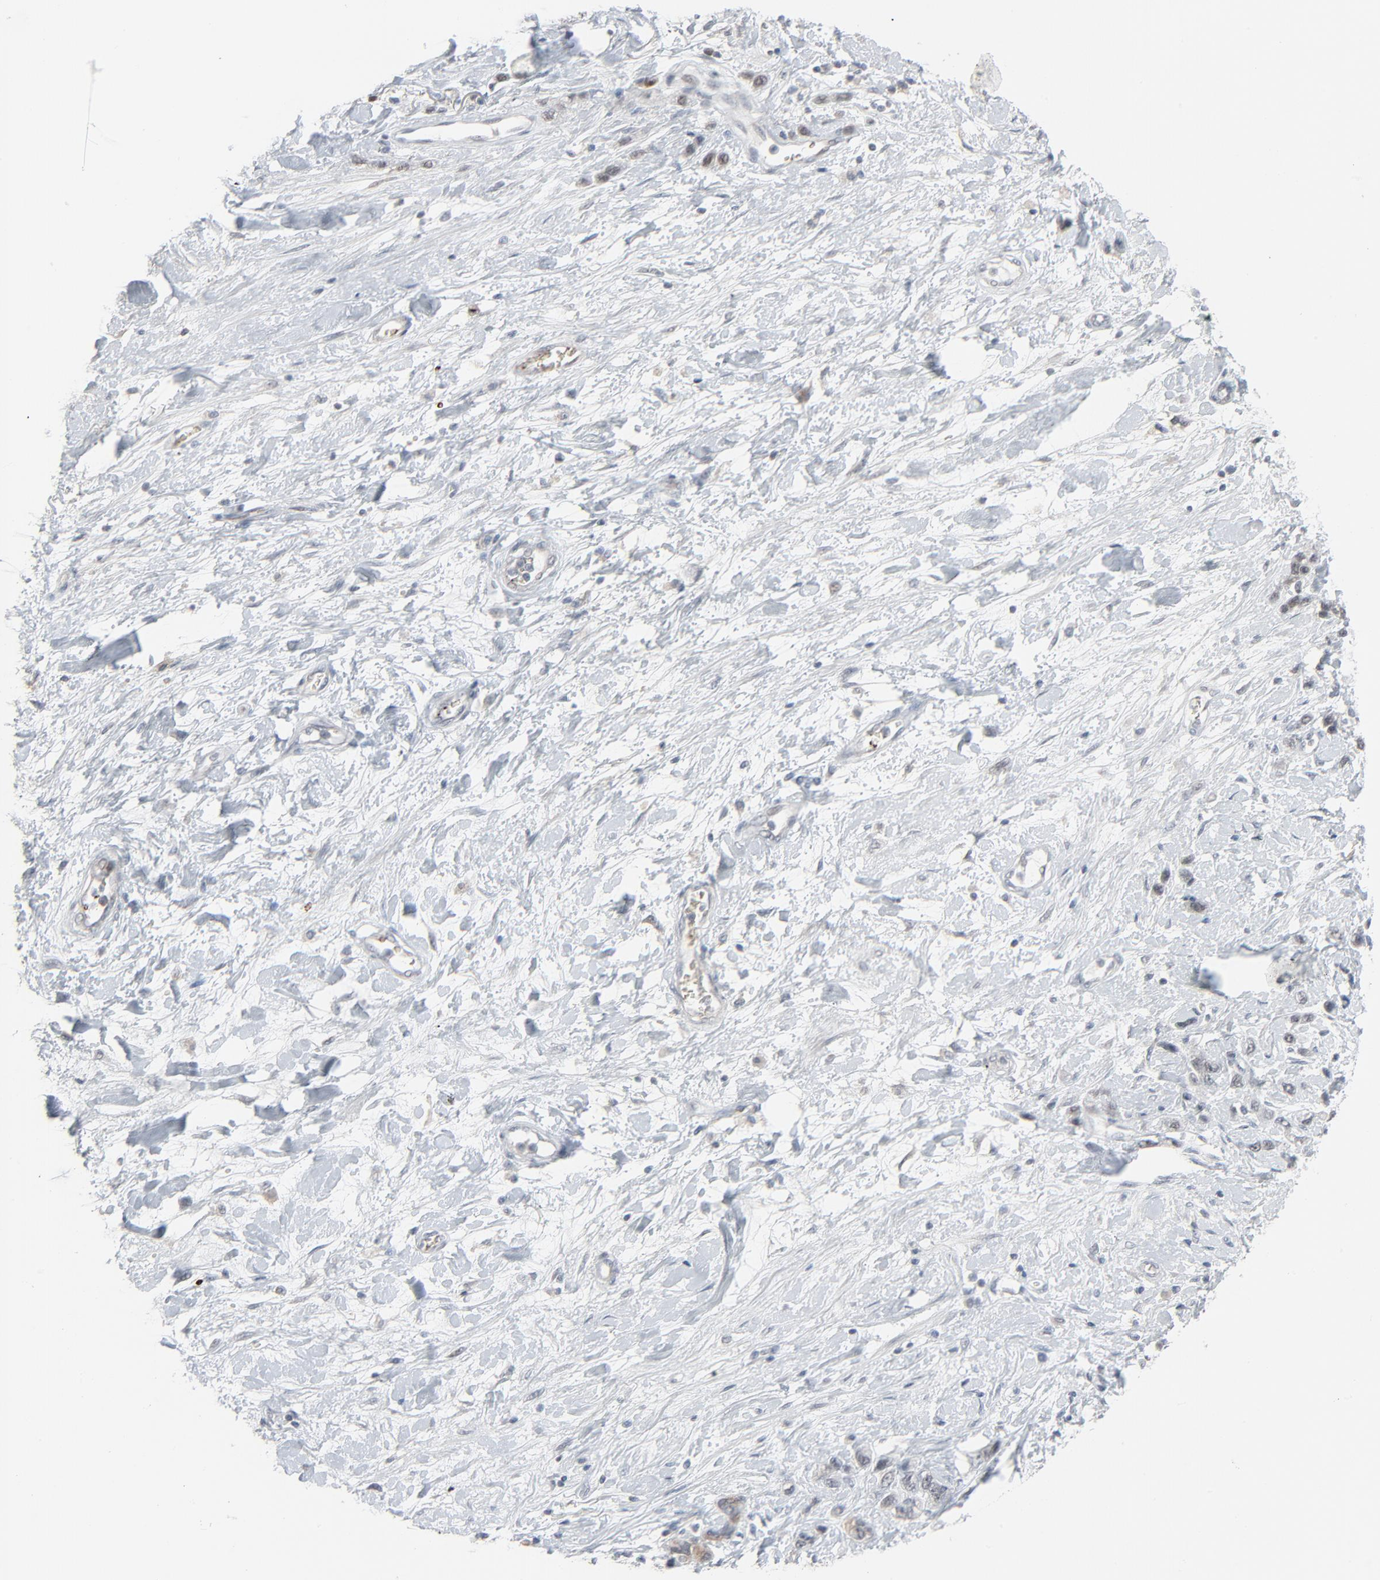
{"staining": {"intensity": "weak", "quantity": "<25%", "location": "cytoplasmic/membranous"}, "tissue": "stomach cancer", "cell_type": "Tumor cells", "image_type": "cancer", "snomed": [{"axis": "morphology", "description": "Normal tissue, NOS"}, {"axis": "morphology", "description": "Adenocarcinoma, NOS"}, {"axis": "morphology", "description": "Adenocarcinoma, High grade"}, {"axis": "topography", "description": "Stomach, upper"}, {"axis": "topography", "description": "Stomach"}], "caption": "DAB immunohistochemical staining of stomach cancer displays no significant expression in tumor cells.", "gene": "SAGE1", "patient": {"sex": "female", "age": 65}}